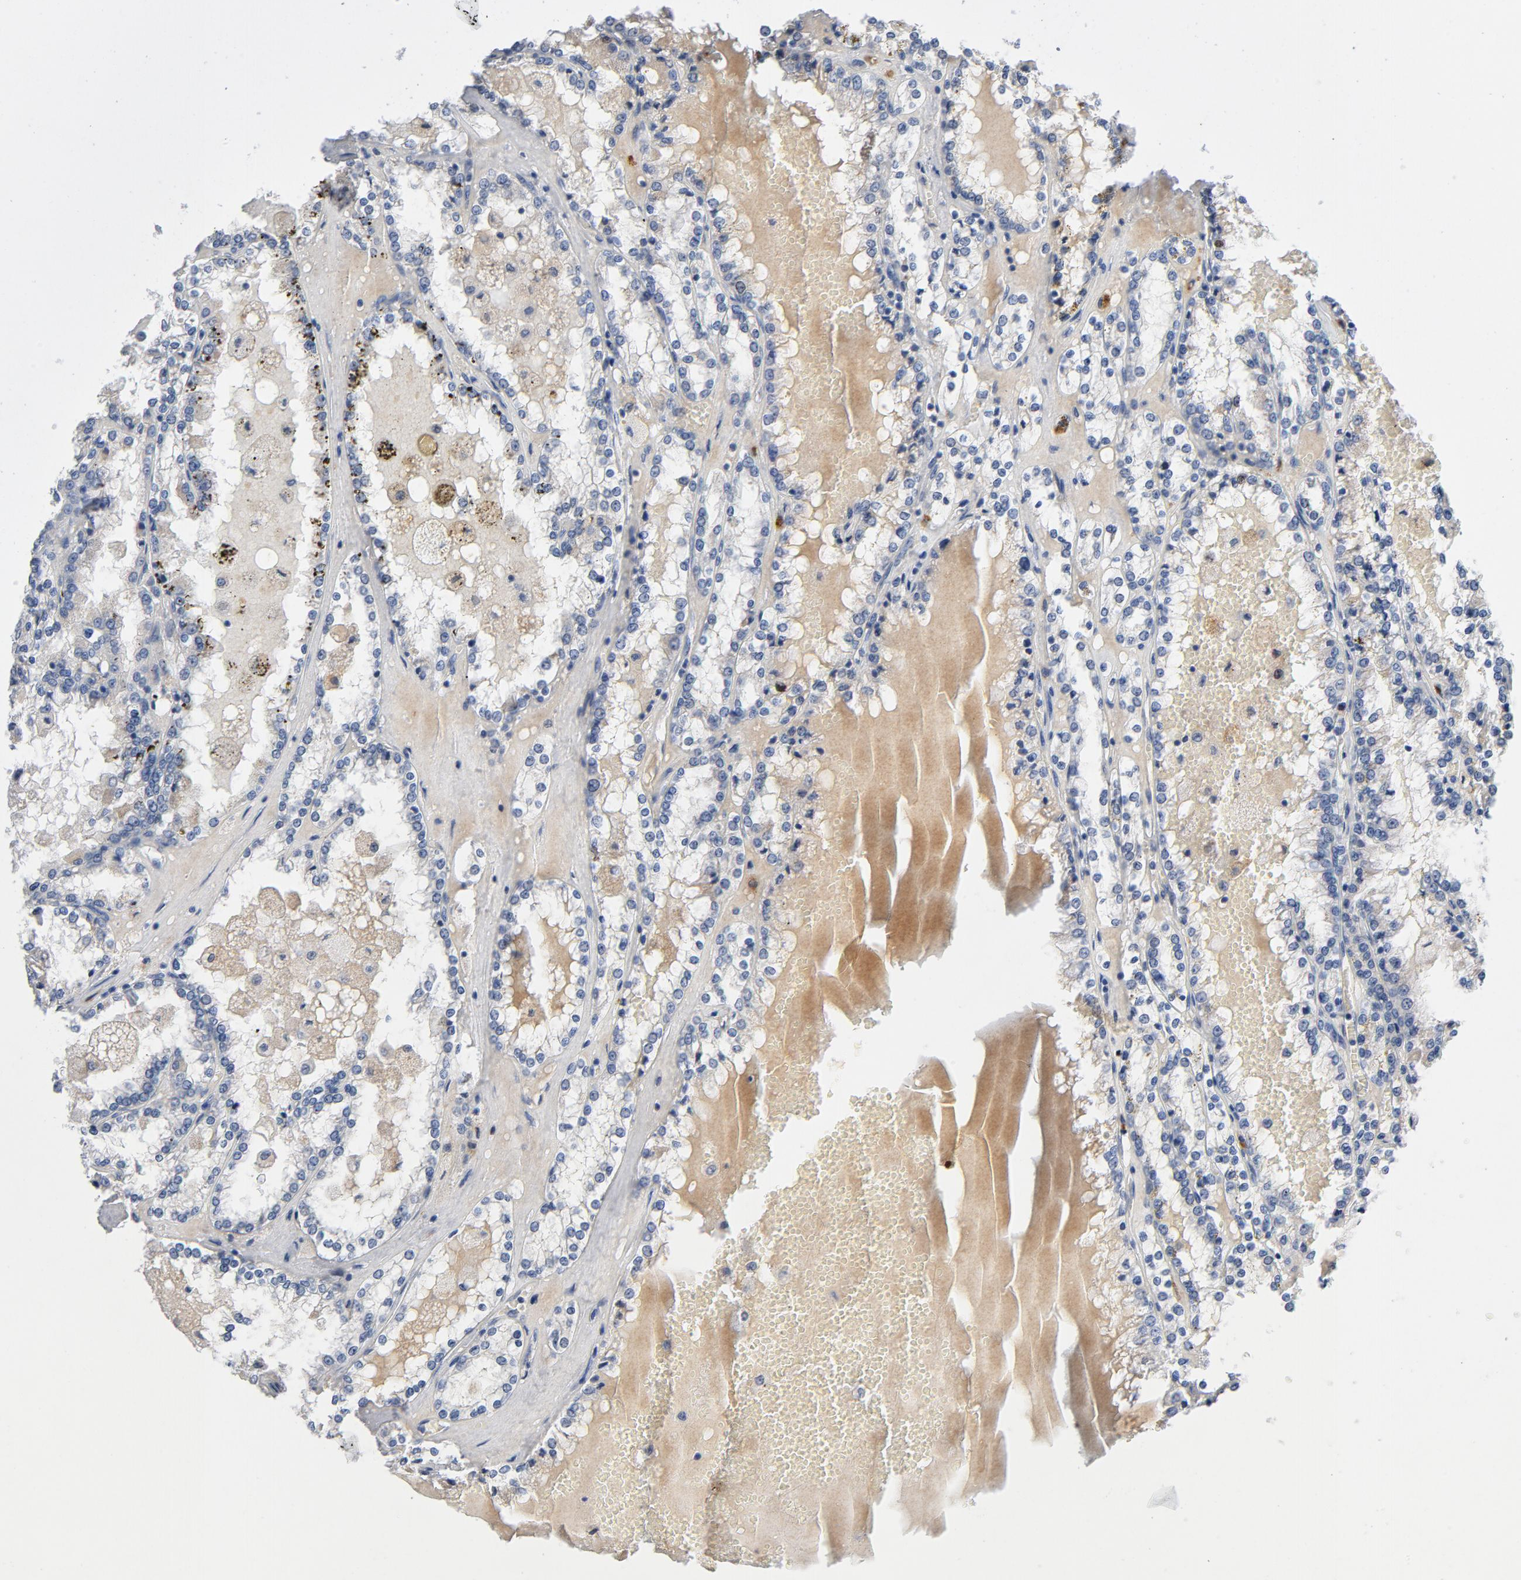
{"staining": {"intensity": "moderate", "quantity": "<25%", "location": "nuclear"}, "tissue": "renal cancer", "cell_type": "Tumor cells", "image_type": "cancer", "snomed": [{"axis": "morphology", "description": "Adenocarcinoma, NOS"}, {"axis": "topography", "description": "Kidney"}], "caption": "A brown stain highlights moderate nuclear expression of a protein in renal adenocarcinoma tumor cells.", "gene": "BIRC5", "patient": {"sex": "female", "age": 56}}